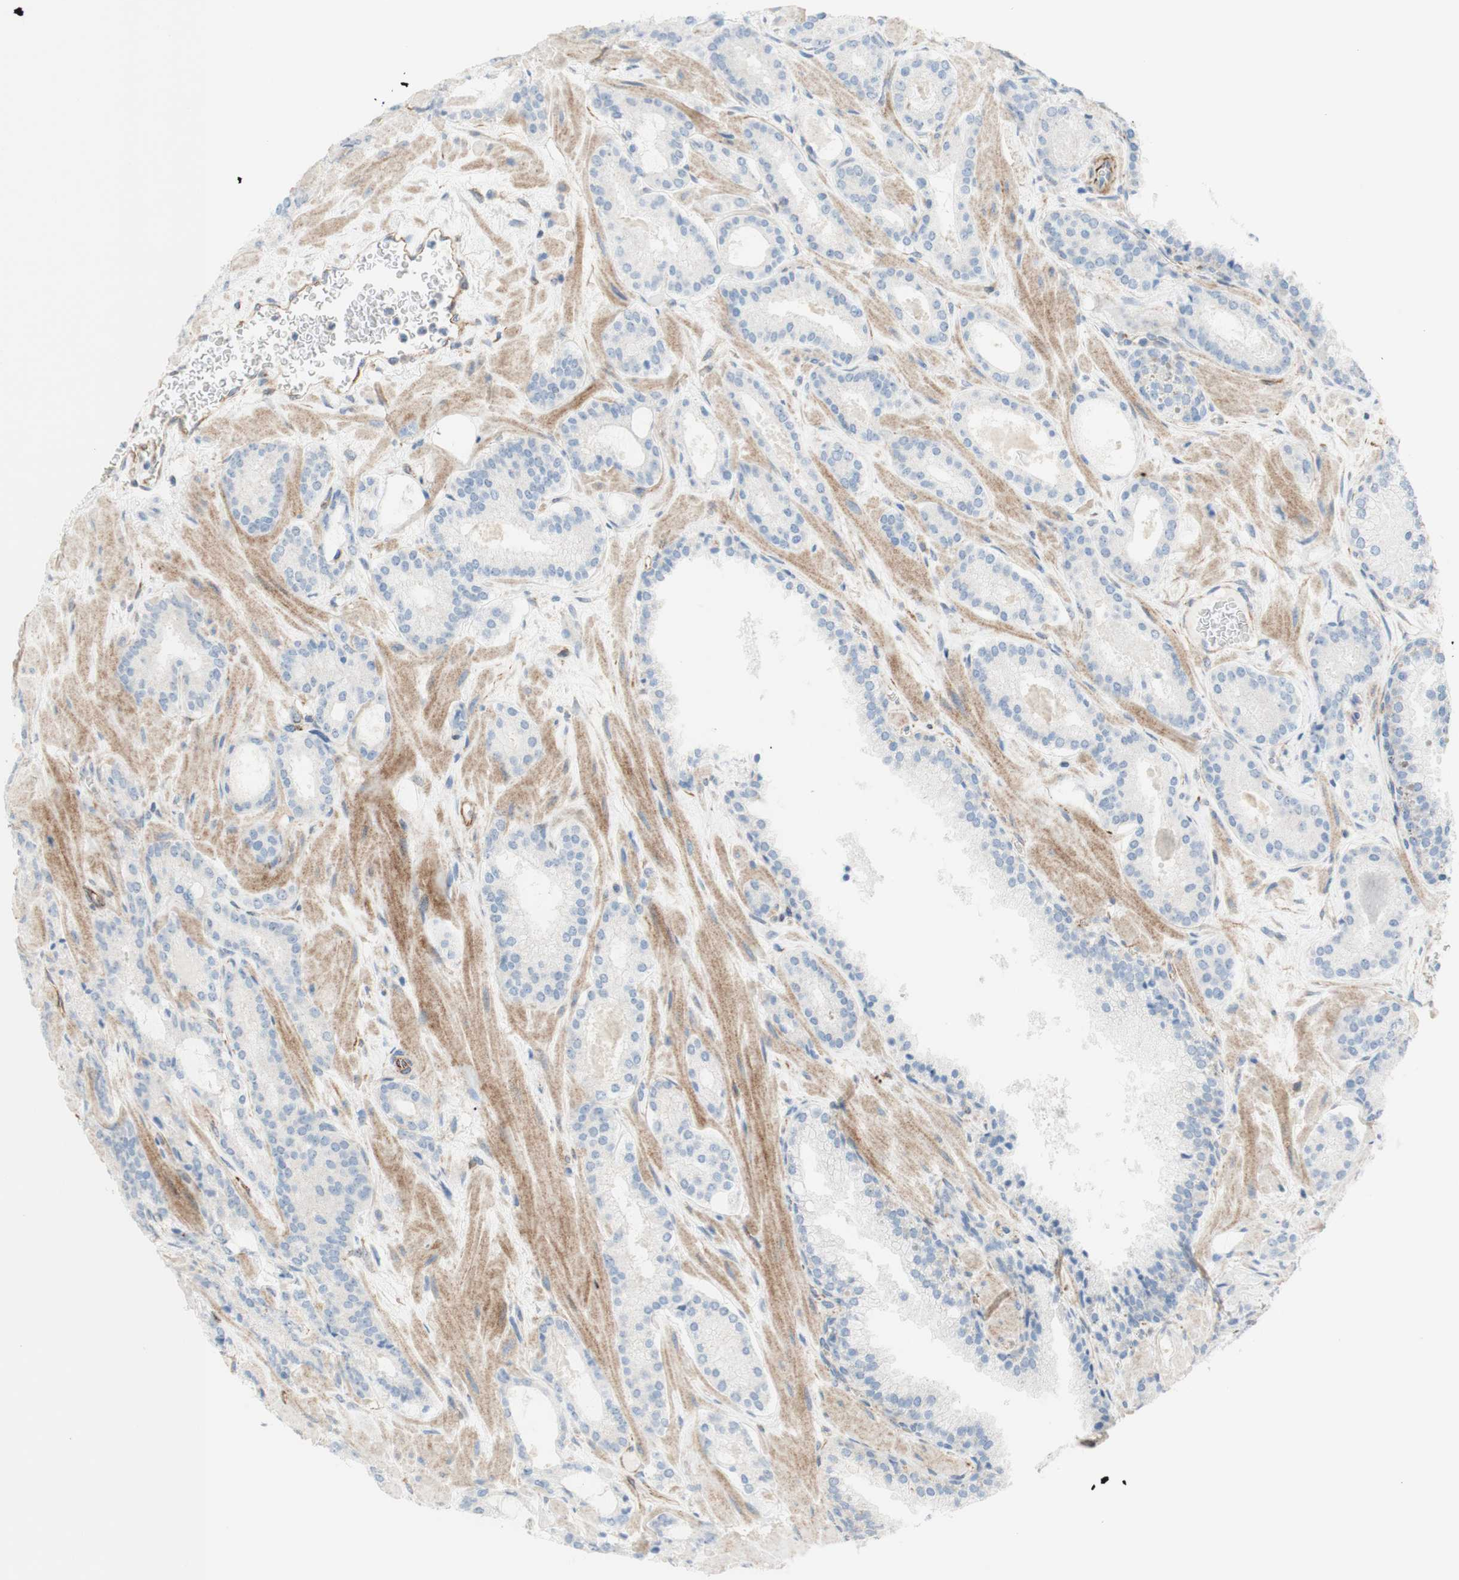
{"staining": {"intensity": "negative", "quantity": "none", "location": "none"}, "tissue": "prostate cancer", "cell_type": "Tumor cells", "image_type": "cancer", "snomed": [{"axis": "morphology", "description": "Adenocarcinoma, Low grade"}, {"axis": "topography", "description": "Prostate"}], "caption": "This histopathology image is of adenocarcinoma (low-grade) (prostate) stained with immunohistochemistry (IHC) to label a protein in brown with the nuclei are counter-stained blue. There is no staining in tumor cells.", "gene": "POU2AF1", "patient": {"sex": "male", "age": 63}}